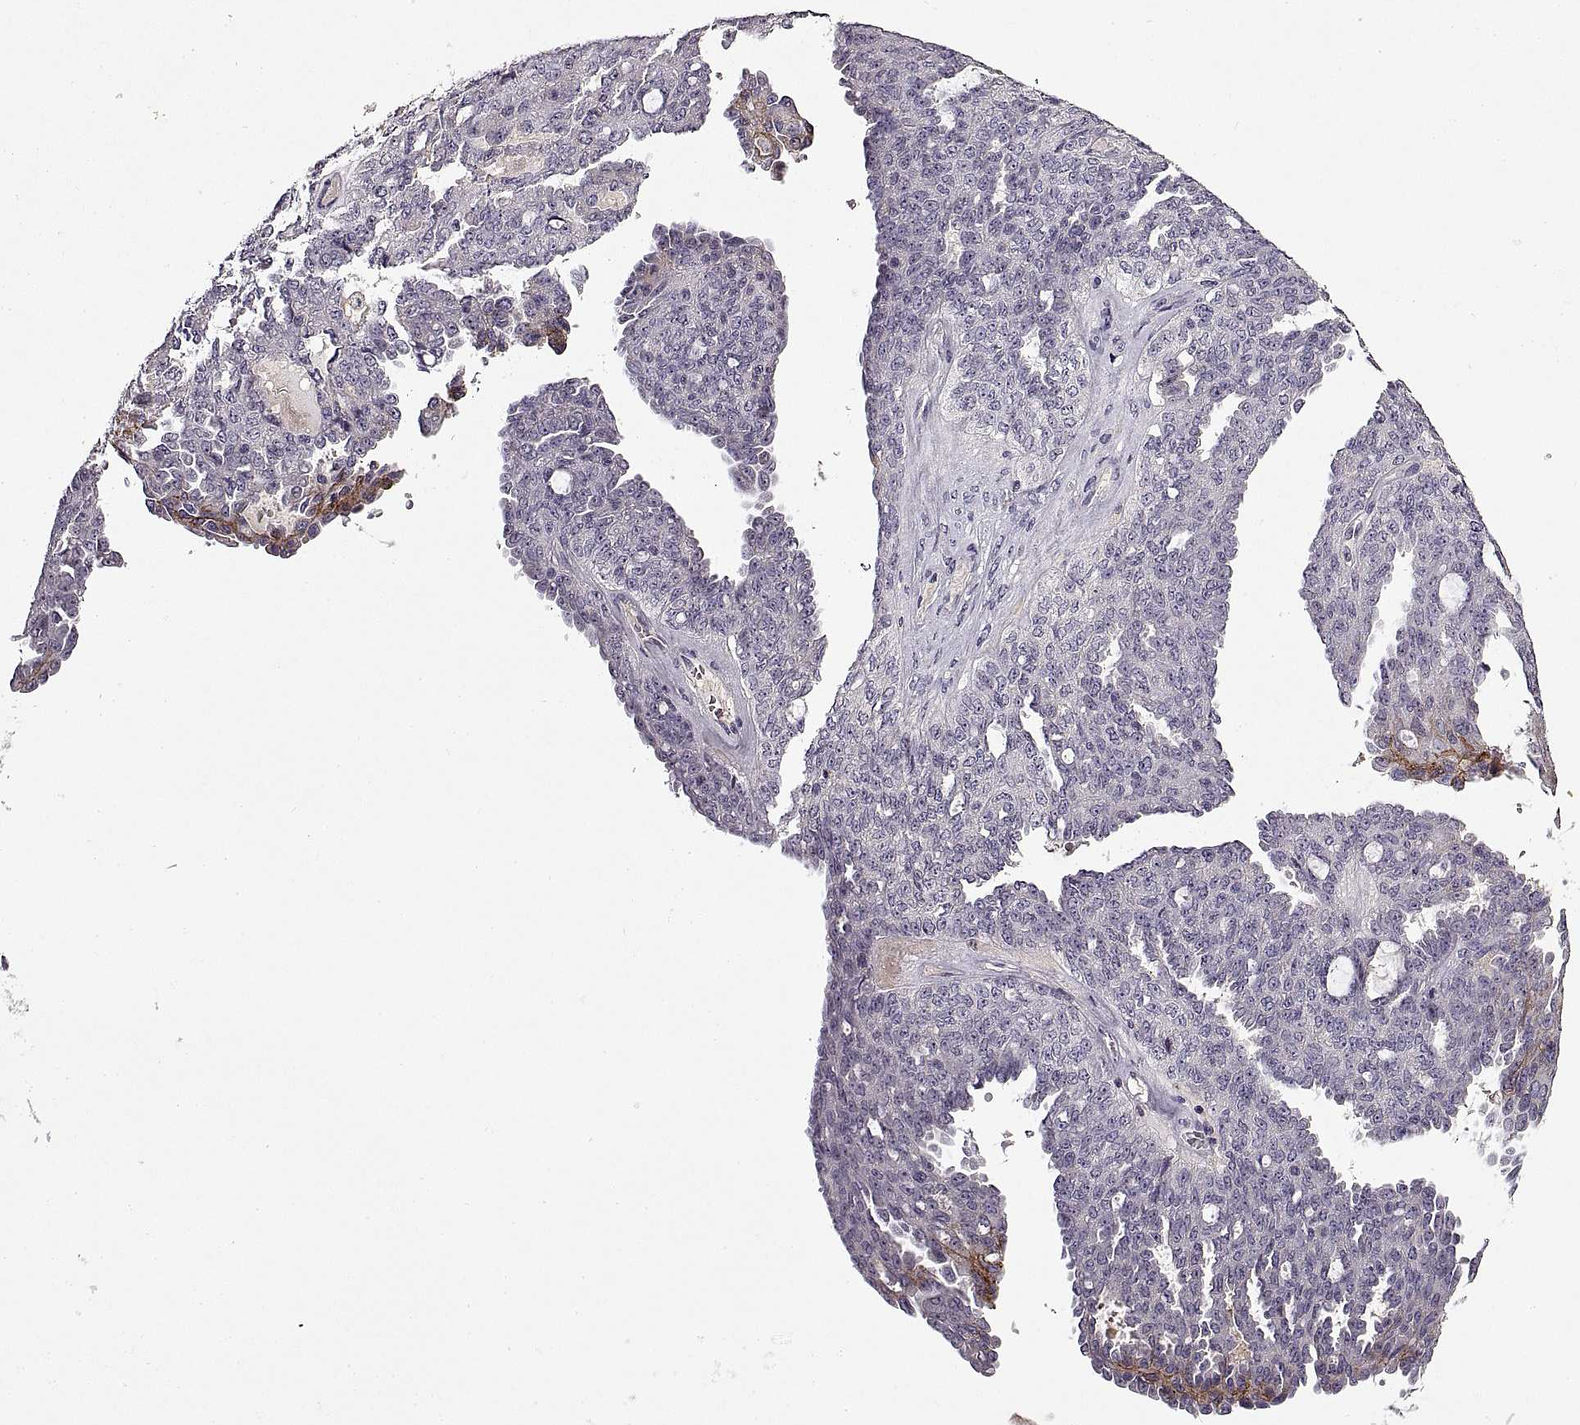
{"staining": {"intensity": "negative", "quantity": "none", "location": "none"}, "tissue": "ovarian cancer", "cell_type": "Tumor cells", "image_type": "cancer", "snomed": [{"axis": "morphology", "description": "Cystadenocarcinoma, serous, NOS"}, {"axis": "topography", "description": "Ovary"}], "caption": "There is no significant positivity in tumor cells of ovarian cancer.", "gene": "ADAM11", "patient": {"sex": "female", "age": 71}}